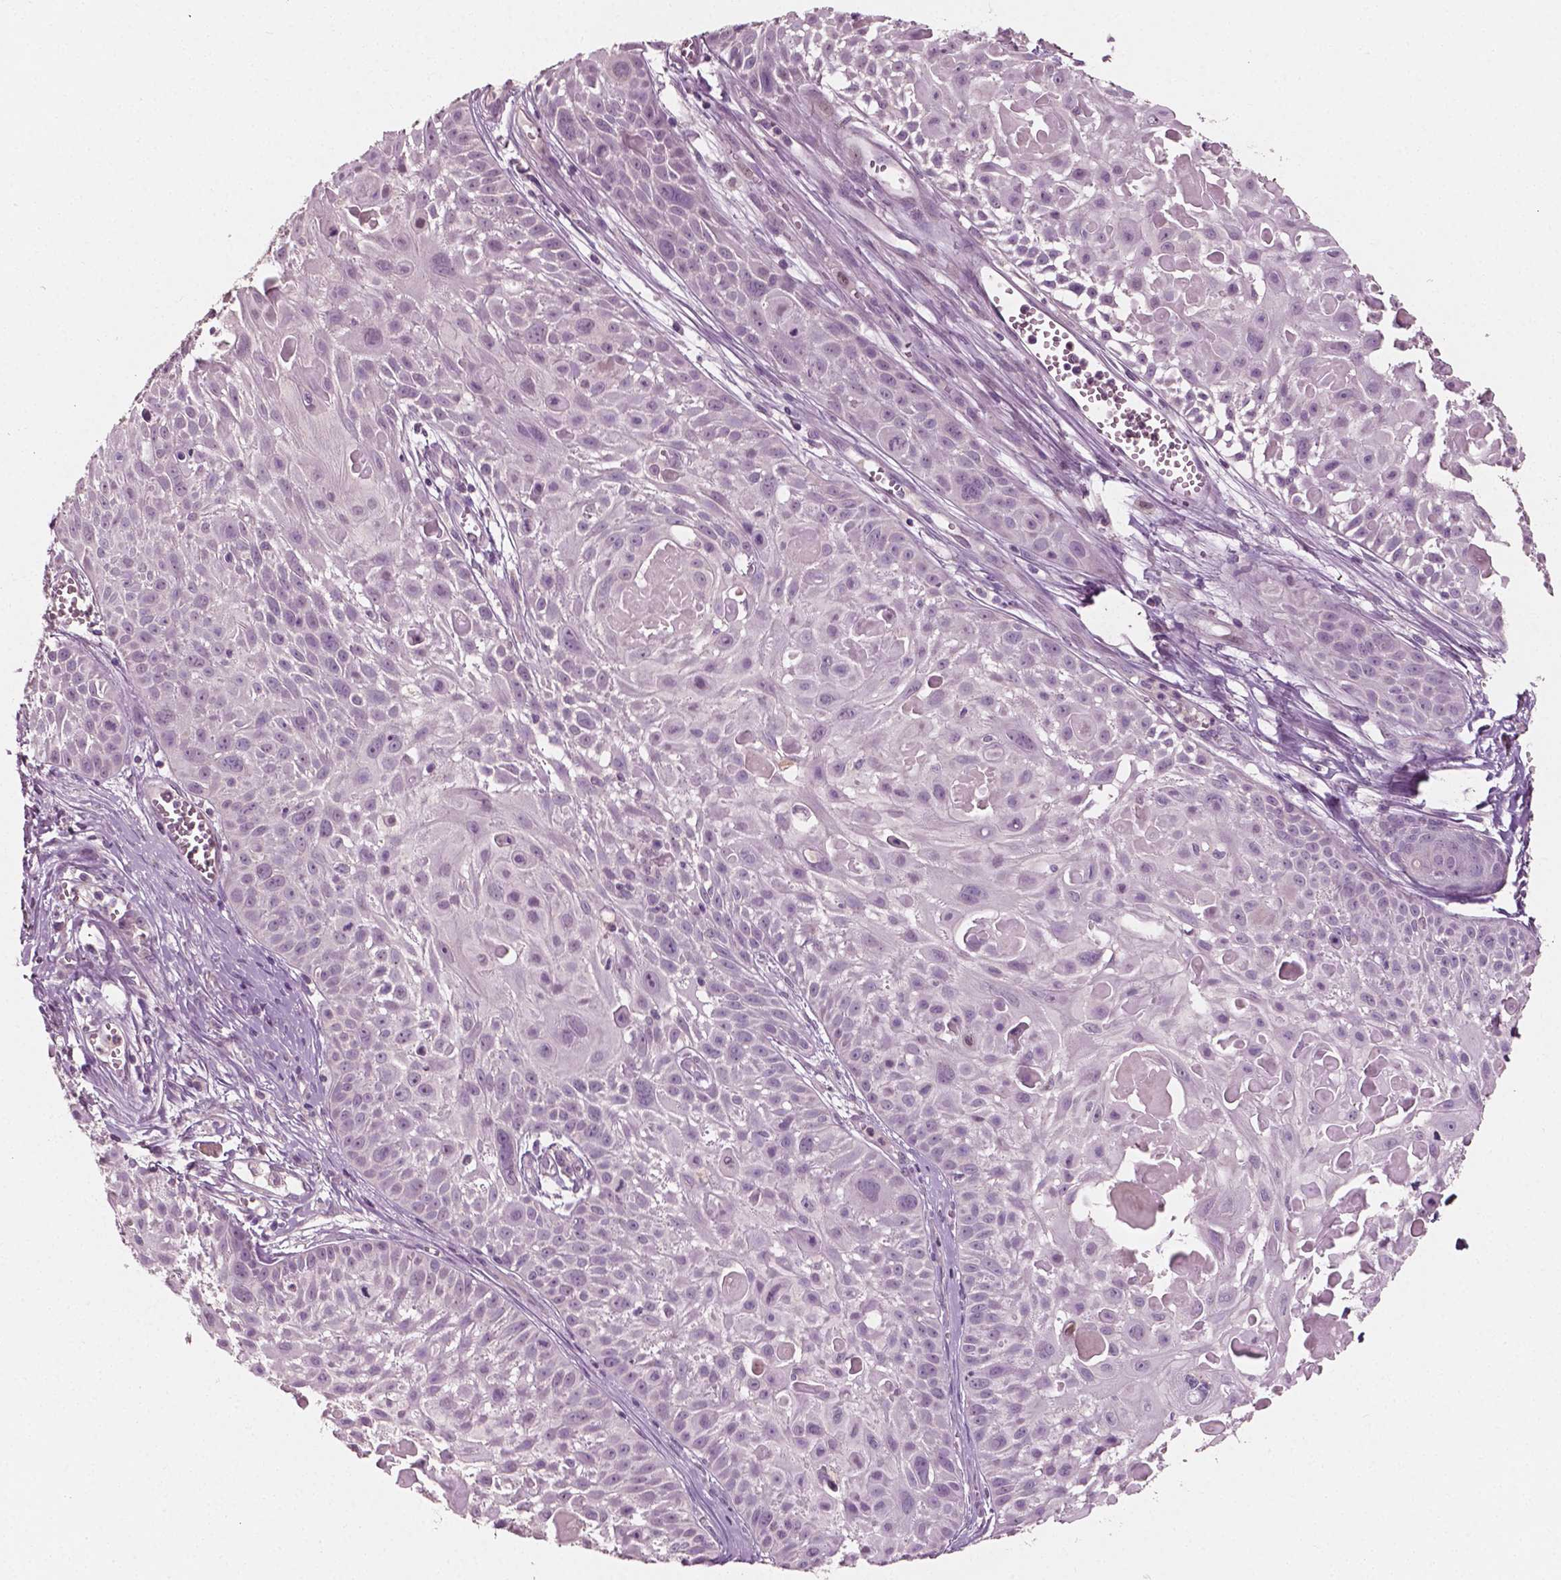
{"staining": {"intensity": "negative", "quantity": "none", "location": "none"}, "tissue": "skin cancer", "cell_type": "Tumor cells", "image_type": "cancer", "snomed": [{"axis": "morphology", "description": "Squamous cell carcinoma, NOS"}, {"axis": "topography", "description": "Skin"}, {"axis": "topography", "description": "Anal"}], "caption": "Skin cancer was stained to show a protein in brown. There is no significant positivity in tumor cells. (Brightfield microscopy of DAB immunohistochemistry (IHC) at high magnification).", "gene": "PLA2R1", "patient": {"sex": "female", "age": 75}}